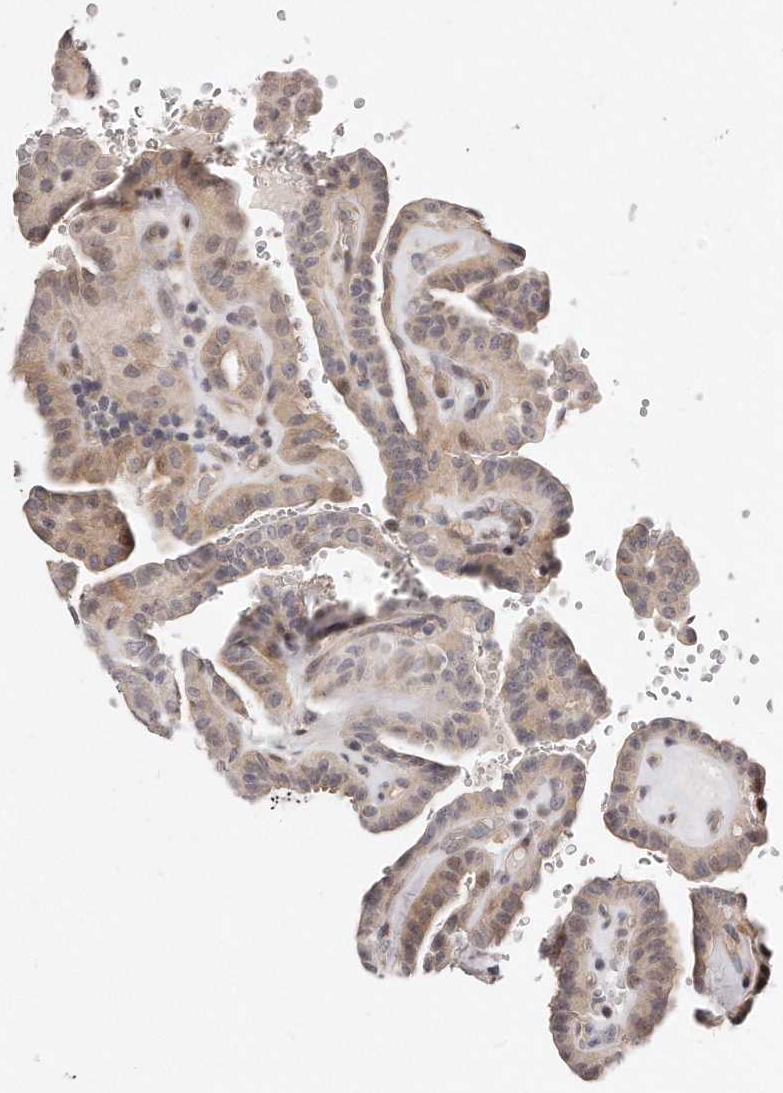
{"staining": {"intensity": "weak", "quantity": ">75%", "location": "cytoplasmic/membranous,nuclear"}, "tissue": "thyroid cancer", "cell_type": "Tumor cells", "image_type": "cancer", "snomed": [{"axis": "morphology", "description": "Papillary adenocarcinoma, NOS"}, {"axis": "topography", "description": "Thyroid gland"}], "caption": "IHC staining of thyroid papillary adenocarcinoma, which shows low levels of weak cytoplasmic/membranous and nuclear expression in about >75% of tumor cells indicating weak cytoplasmic/membranous and nuclear protein expression. The staining was performed using DAB (brown) for protein detection and nuclei were counterstained in hematoxylin (blue).", "gene": "CASZ1", "patient": {"sex": "male", "age": 77}}